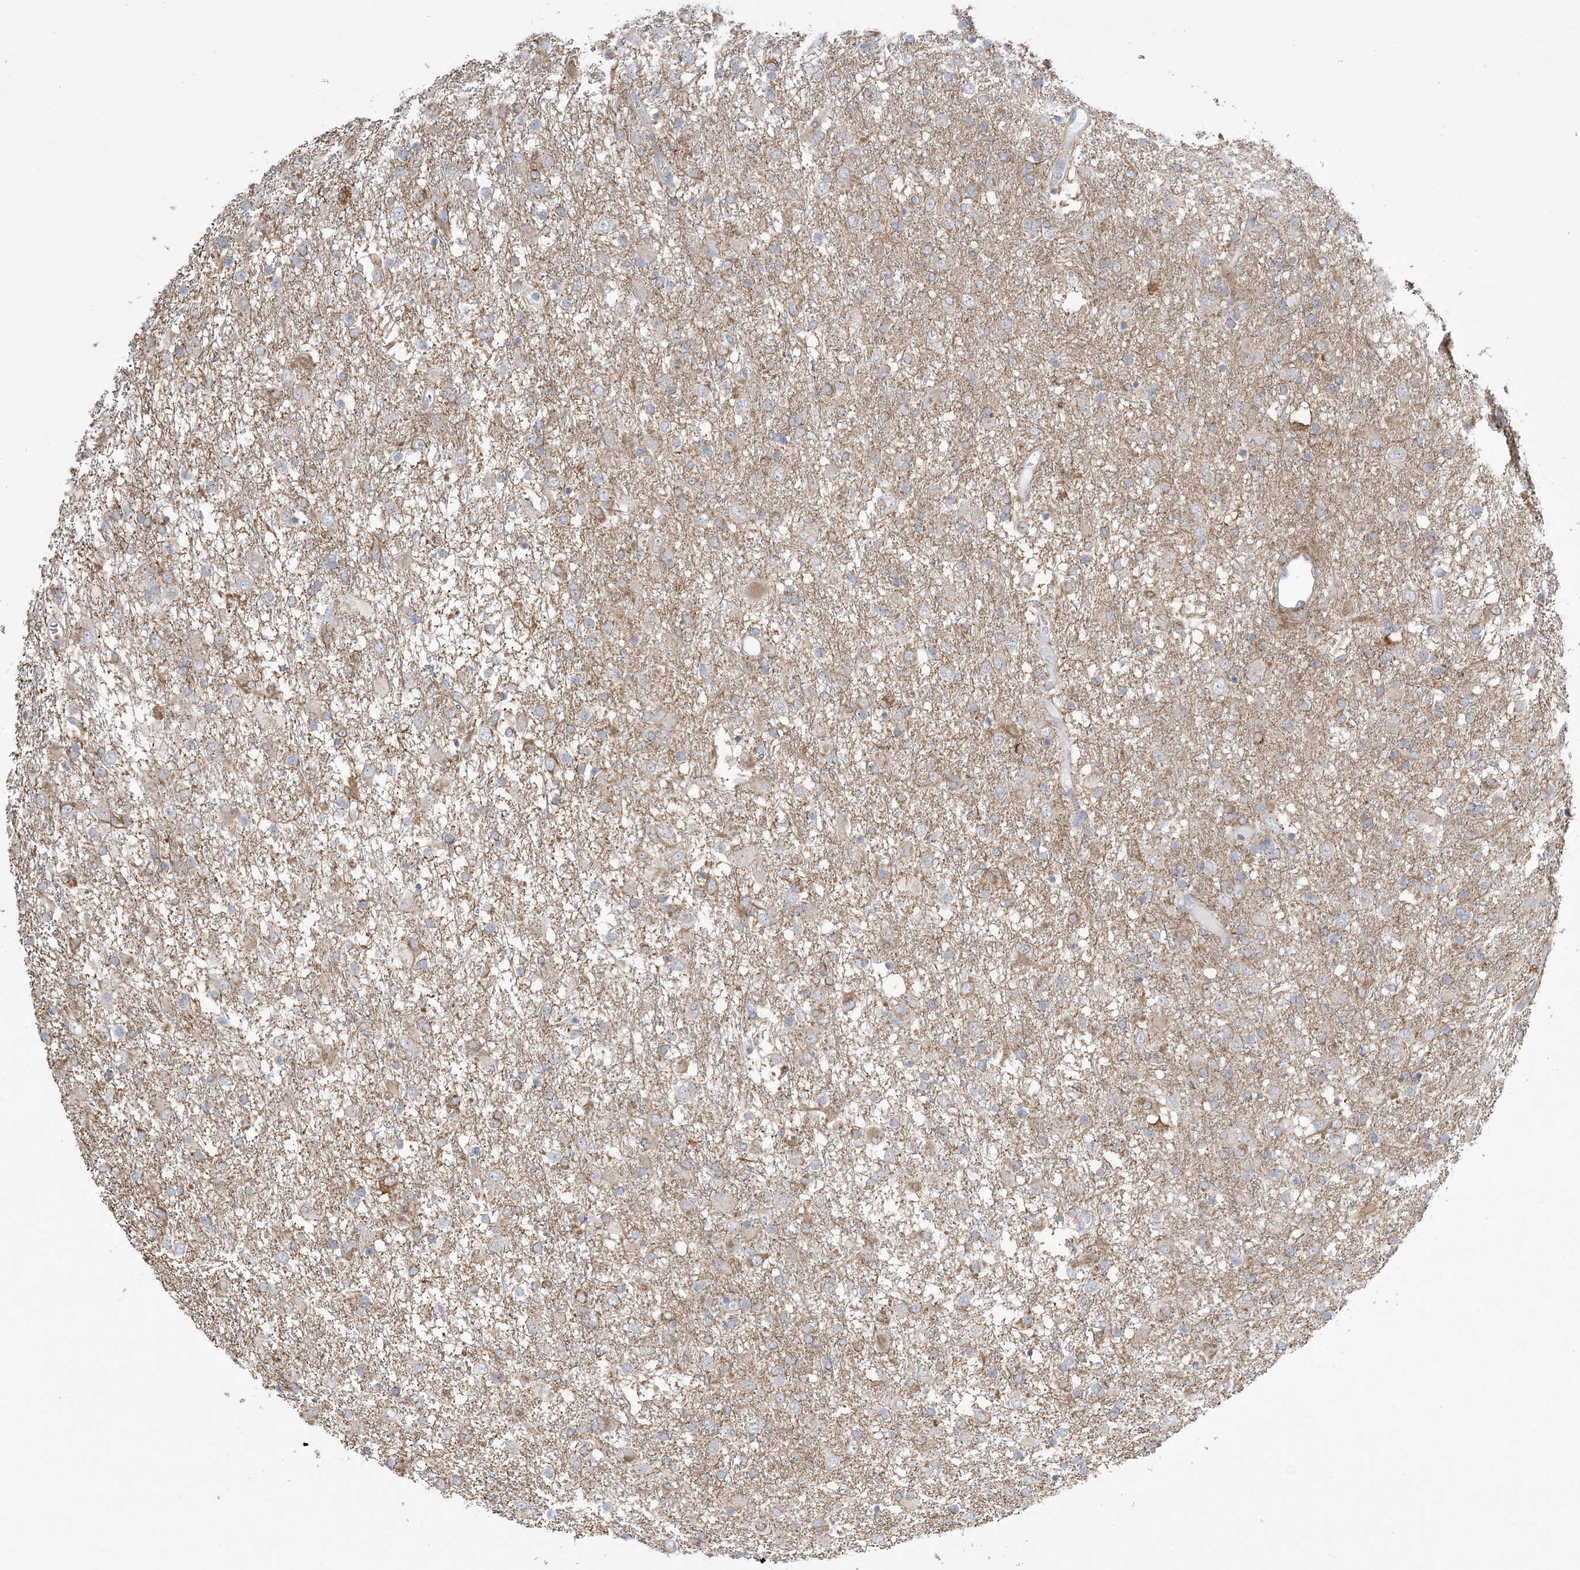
{"staining": {"intensity": "weak", "quantity": "25%-75%", "location": "cytoplasmic/membranous"}, "tissue": "glioma", "cell_type": "Tumor cells", "image_type": "cancer", "snomed": [{"axis": "morphology", "description": "Glioma, malignant, Low grade"}, {"axis": "topography", "description": "Brain"}], "caption": "Protein analysis of glioma tissue displays weak cytoplasmic/membranous expression in approximately 25%-75% of tumor cells.", "gene": "FARSB", "patient": {"sex": "male", "age": 65}}